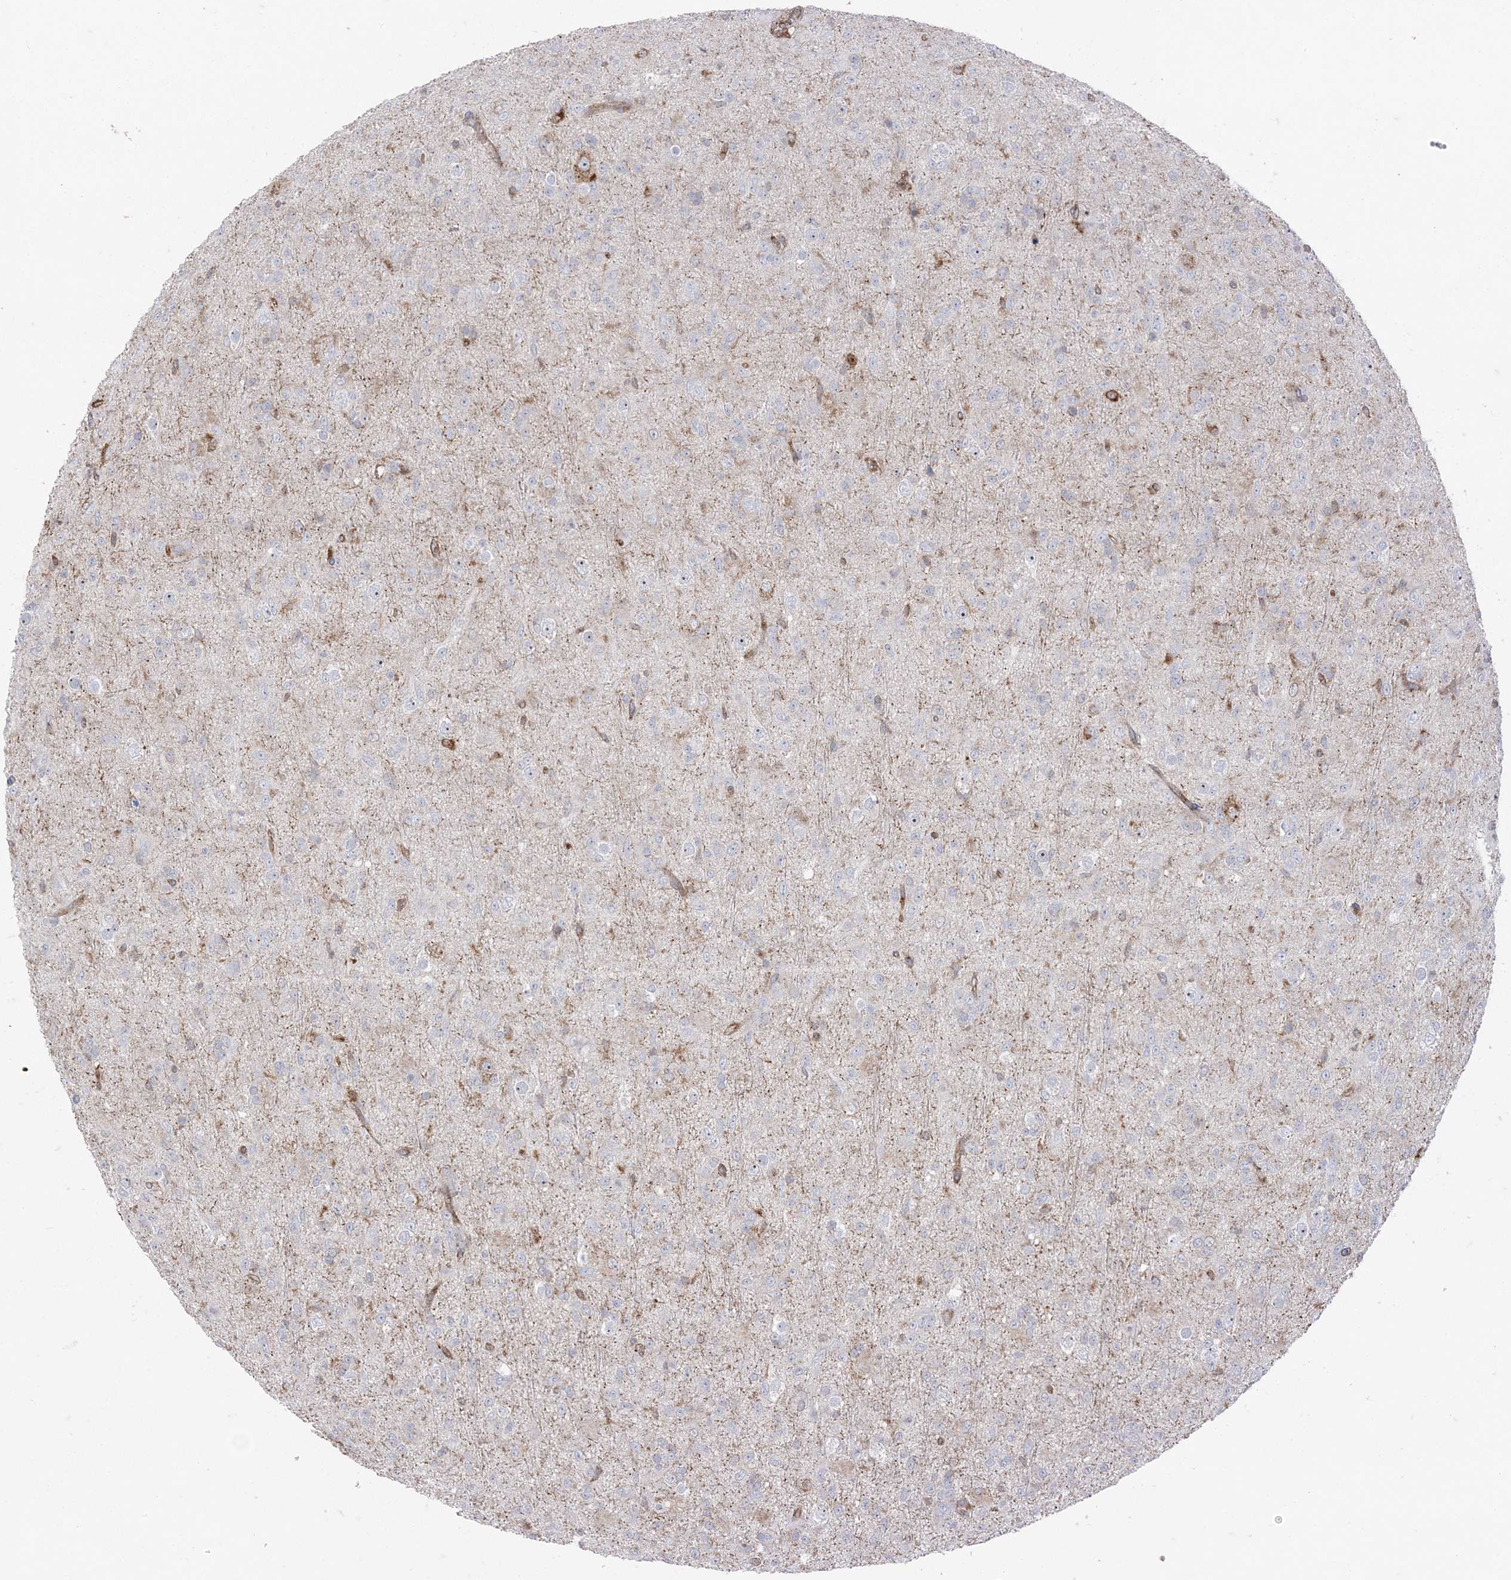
{"staining": {"intensity": "negative", "quantity": "none", "location": "none"}, "tissue": "glioma", "cell_type": "Tumor cells", "image_type": "cancer", "snomed": [{"axis": "morphology", "description": "Glioma, malignant, Low grade"}, {"axis": "topography", "description": "Brain"}], "caption": "This is a photomicrograph of immunohistochemistry staining of malignant glioma (low-grade), which shows no expression in tumor cells.", "gene": "DERL3", "patient": {"sex": "male", "age": 65}}